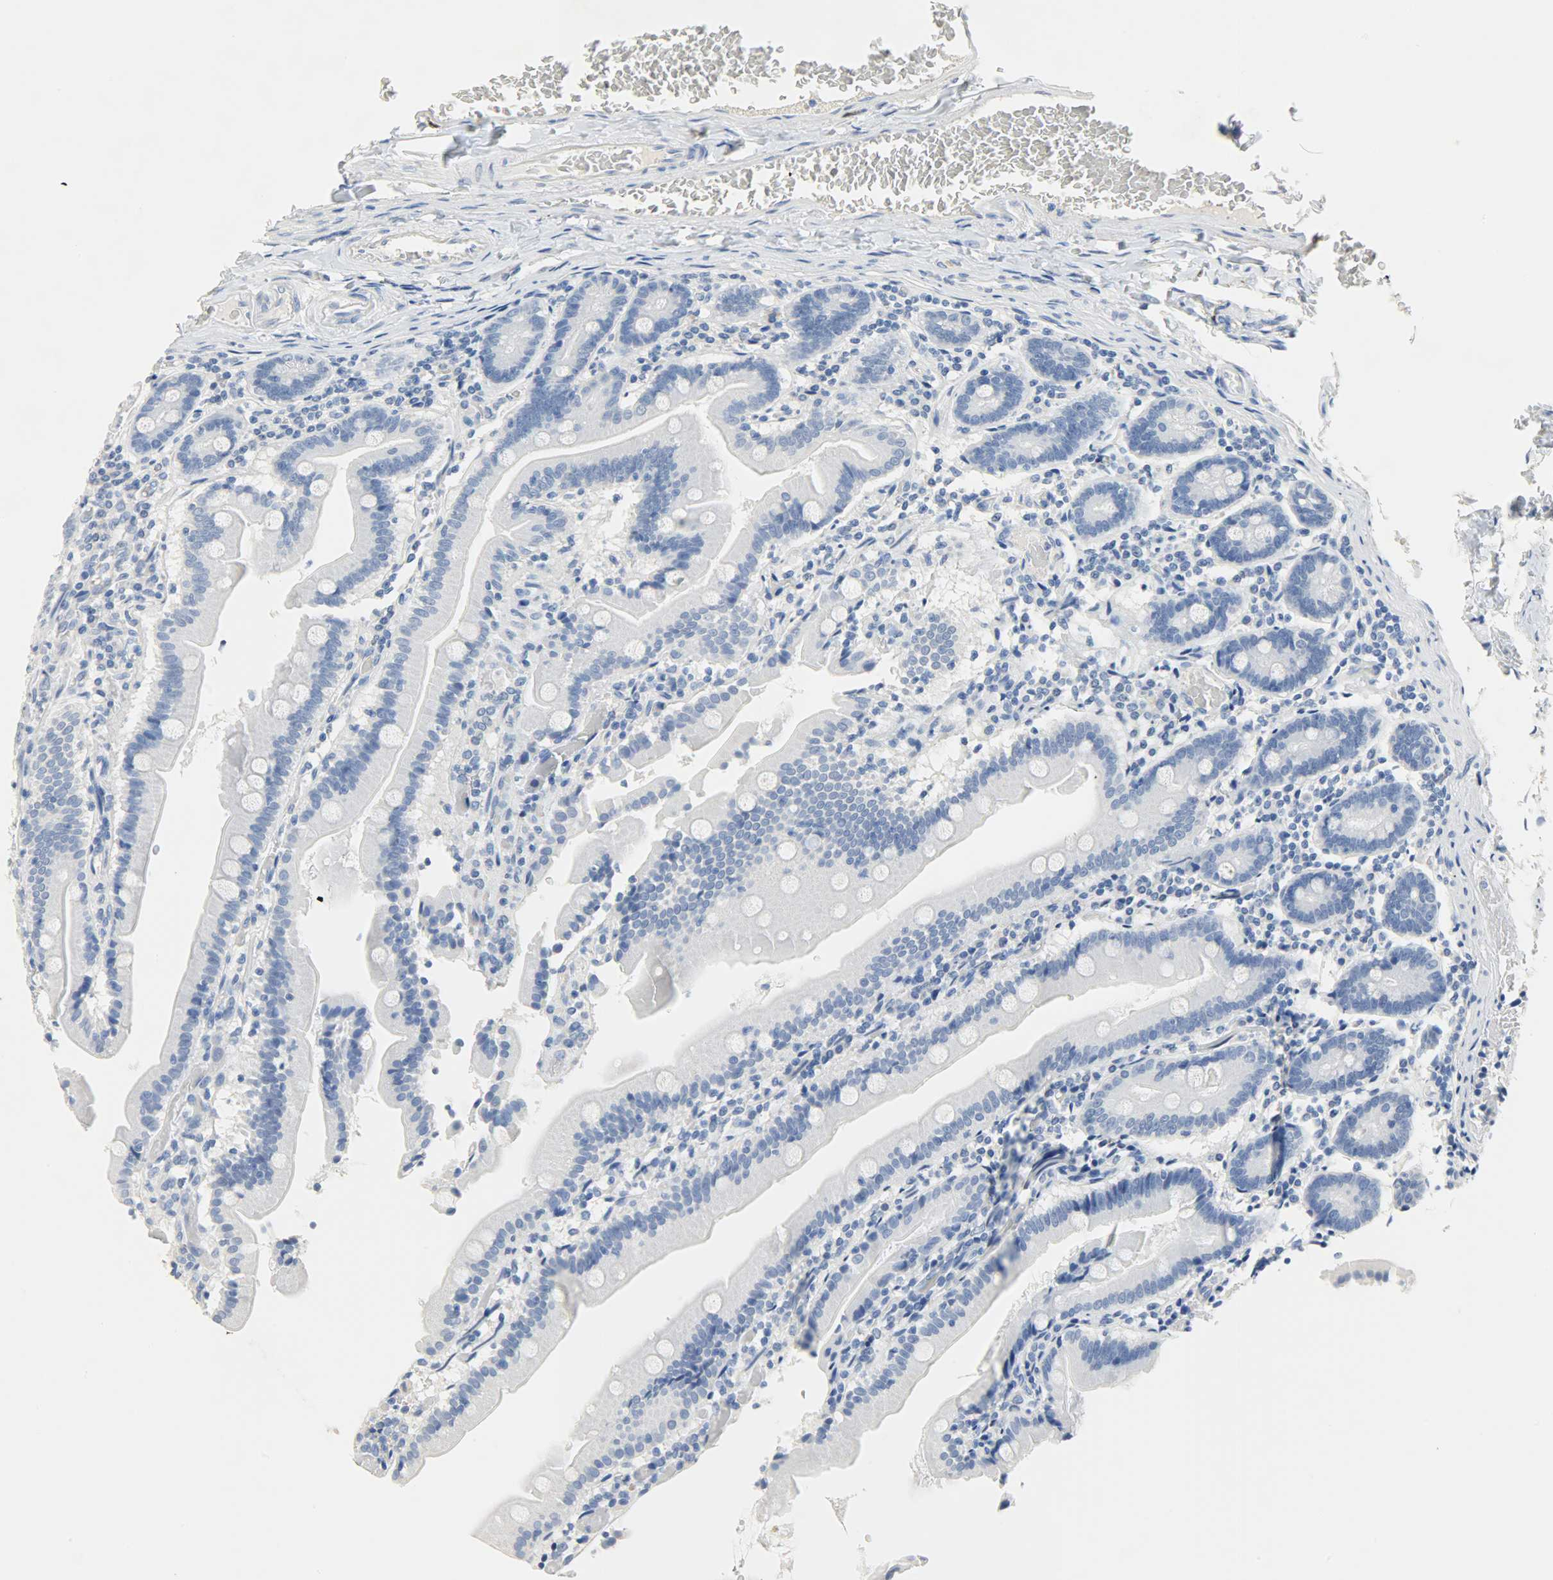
{"staining": {"intensity": "negative", "quantity": "none", "location": "none"}, "tissue": "duodenum", "cell_type": "Glandular cells", "image_type": "normal", "snomed": [{"axis": "morphology", "description": "Normal tissue, NOS"}, {"axis": "topography", "description": "Duodenum"}], "caption": "A micrograph of duodenum stained for a protein exhibits no brown staining in glandular cells.", "gene": "CA3", "patient": {"sex": "female", "age": 53}}